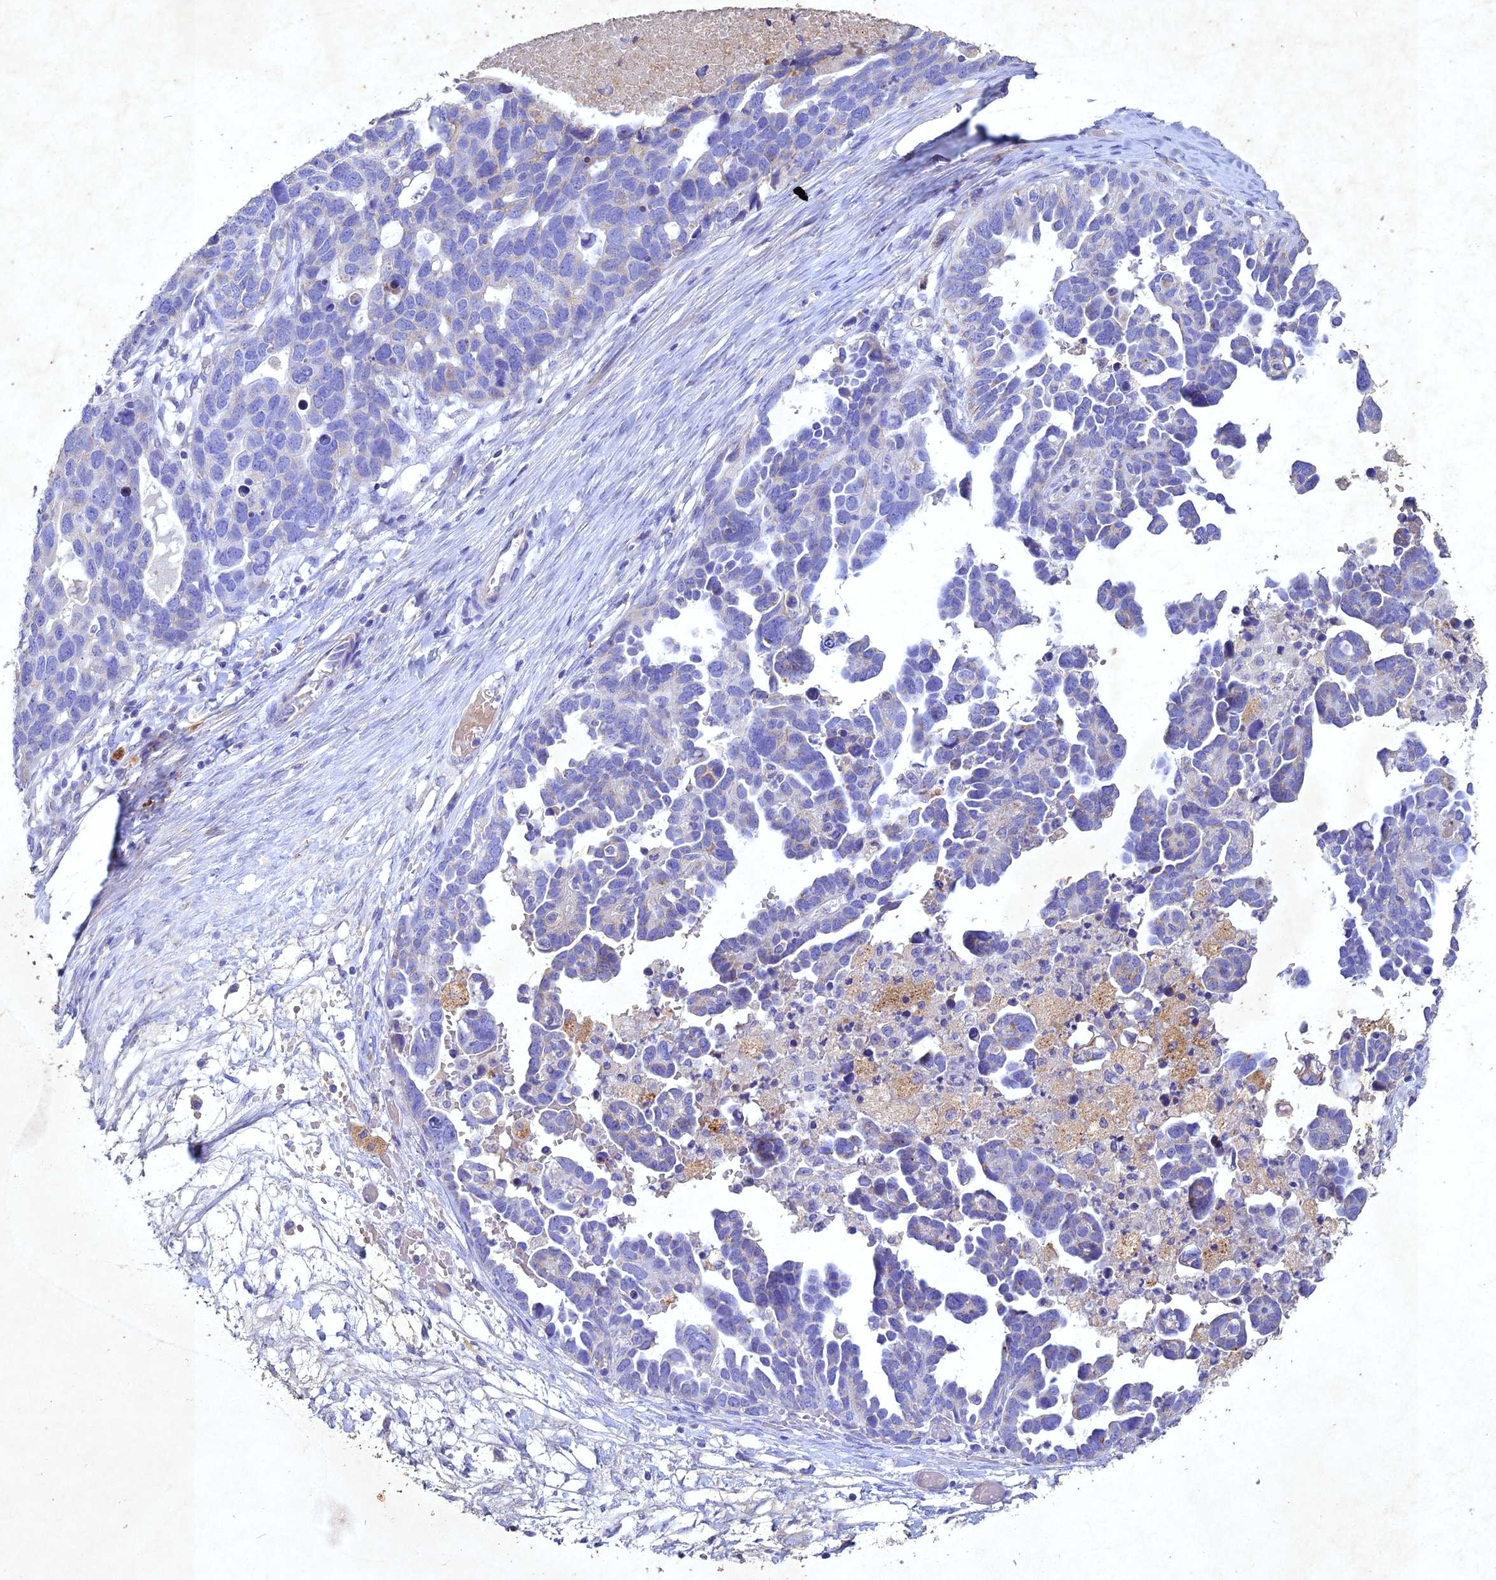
{"staining": {"intensity": "negative", "quantity": "none", "location": "none"}, "tissue": "ovarian cancer", "cell_type": "Tumor cells", "image_type": "cancer", "snomed": [{"axis": "morphology", "description": "Cystadenocarcinoma, serous, NOS"}, {"axis": "topography", "description": "Ovary"}], "caption": "Ovarian serous cystadenocarcinoma was stained to show a protein in brown. There is no significant staining in tumor cells.", "gene": "NDUFV1", "patient": {"sex": "female", "age": 54}}